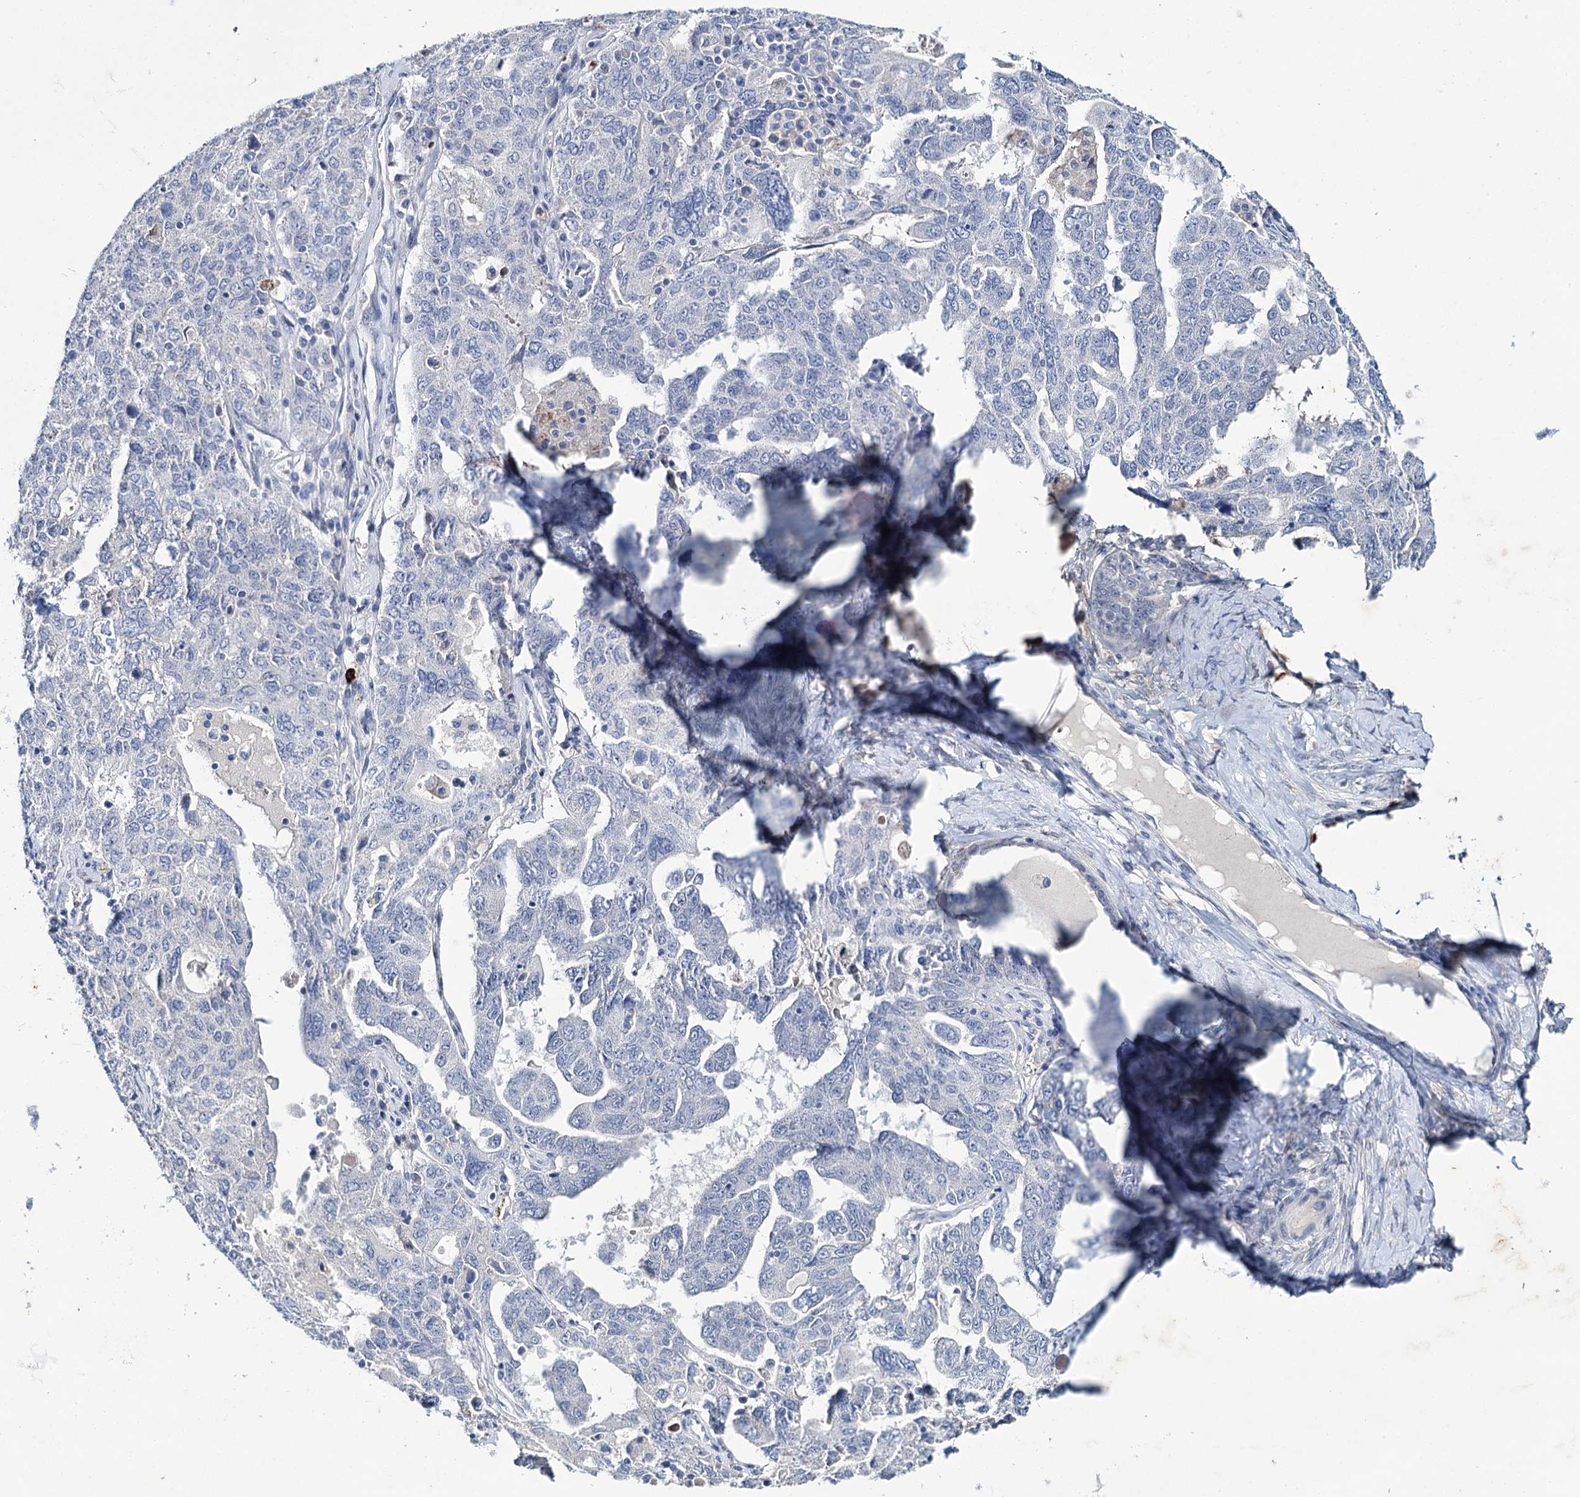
{"staining": {"intensity": "negative", "quantity": "none", "location": "none"}, "tissue": "ovarian cancer", "cell_type": "Tumor cells", "image_type": "cancer", "snomed": [{"axis": "morphology", "description": "Carcinoma, endometroid"}, {"axis": "topography", "description": "Ovary"}], "caption": "Photomicrograph shows no protein expression in tumor cells of ovarian cancer (endometroid carcinoma) tissue. The staining was performed using DAB to visualize the protein expression in brown, while the nuclei were stained in blue with hematoxylin (Magnification: 20x).", "gene": "LYZL4", "patient": {"sex": "female", "age": 62}}